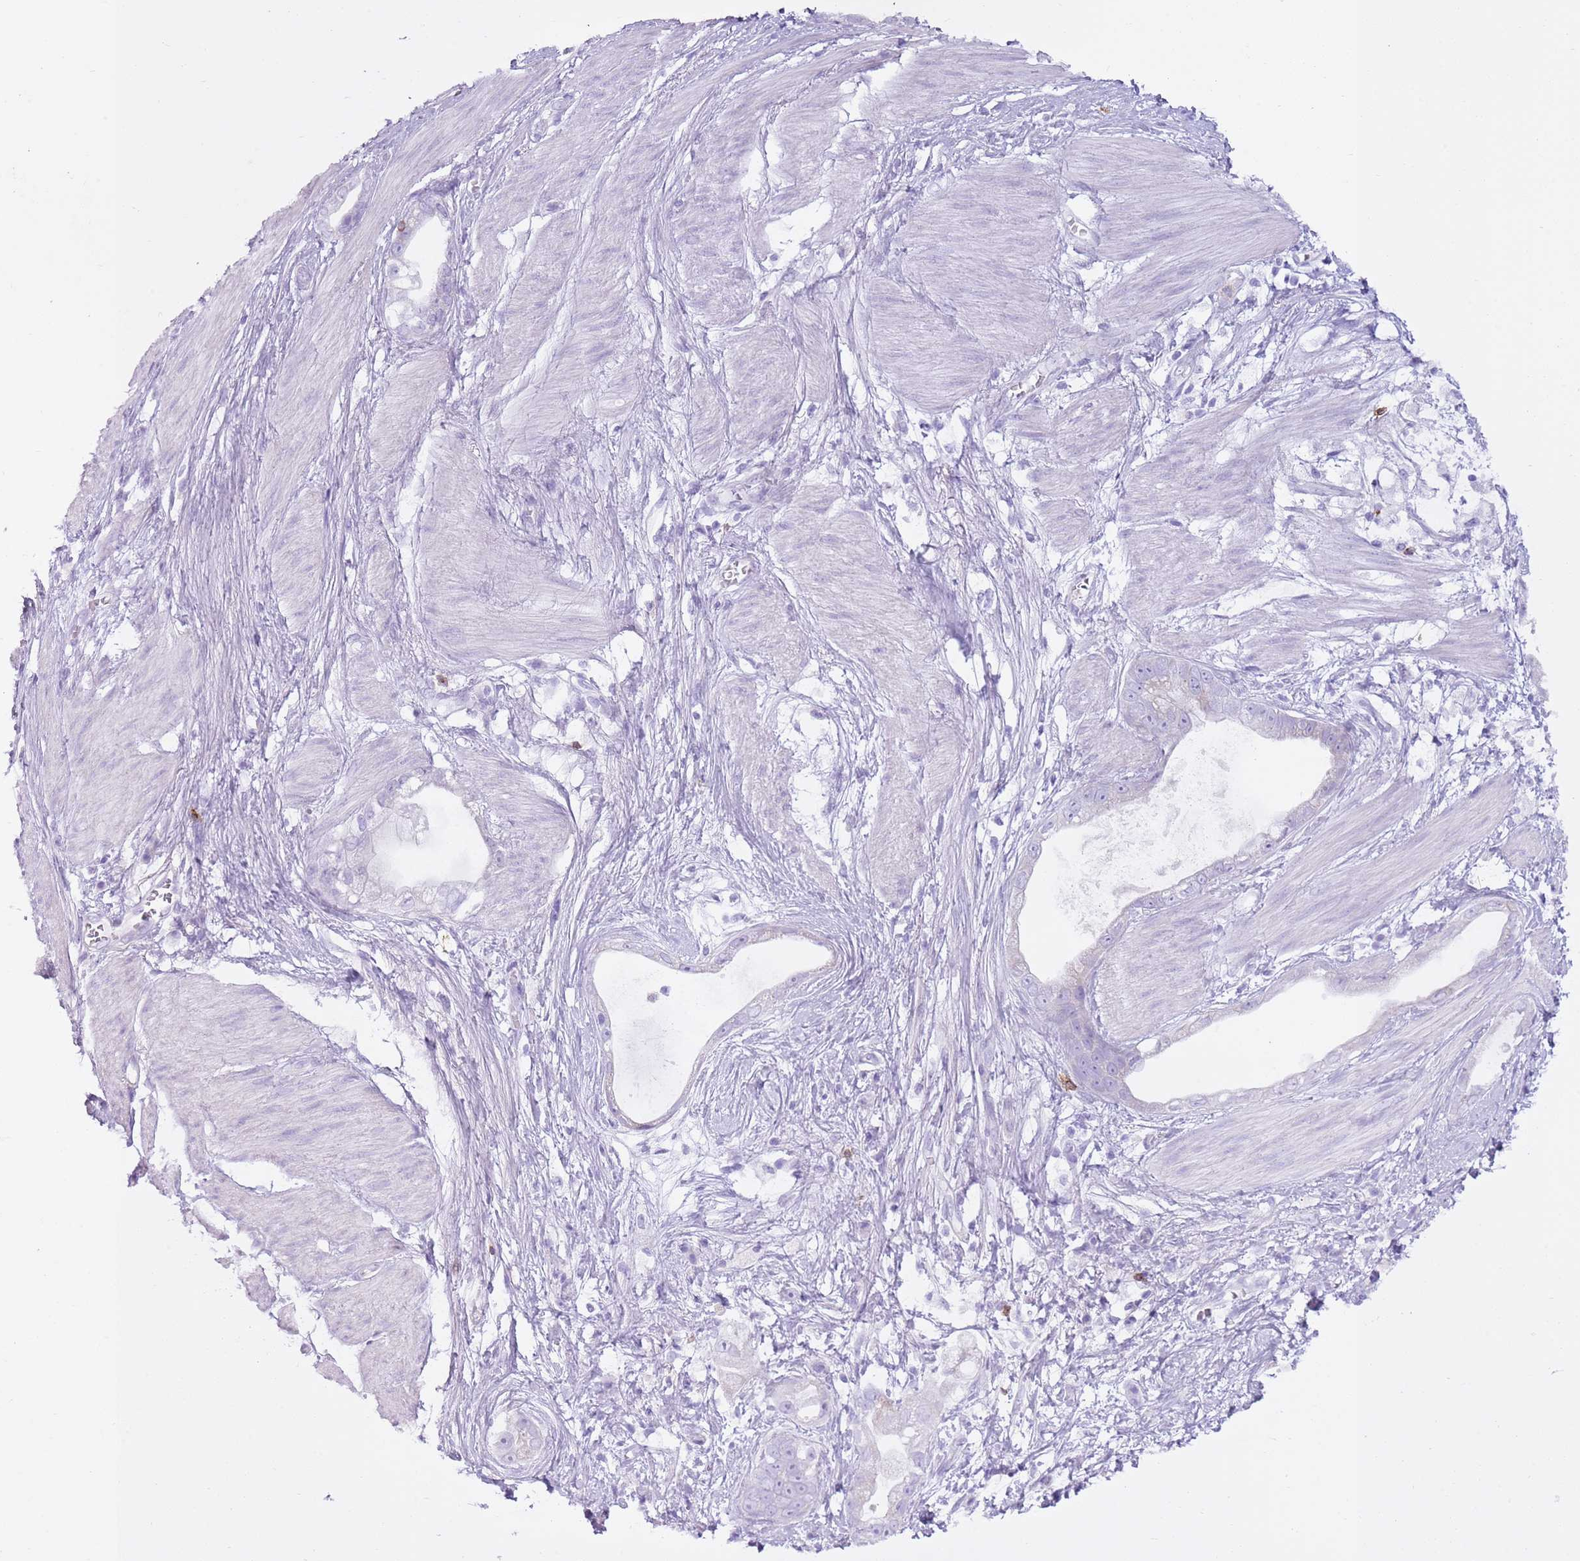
{"staining": {"intensity": "negative", "quantity": "none", "location": "none"}, "tissue": "stomach cancer", "cell_type": "Tumor cells", "image_type": "cancer", "snomed": [{"axis": "morphology", "description": "Adenocarcinoma, NOS"}, {"axis": "topography", "description": "Stomach"}], "caption": "Tumor cells show no significant protein positivity in adenocarcinoma (stomach).", "gene": "CD177", "patient": {"sex": "male", "age": 55}}